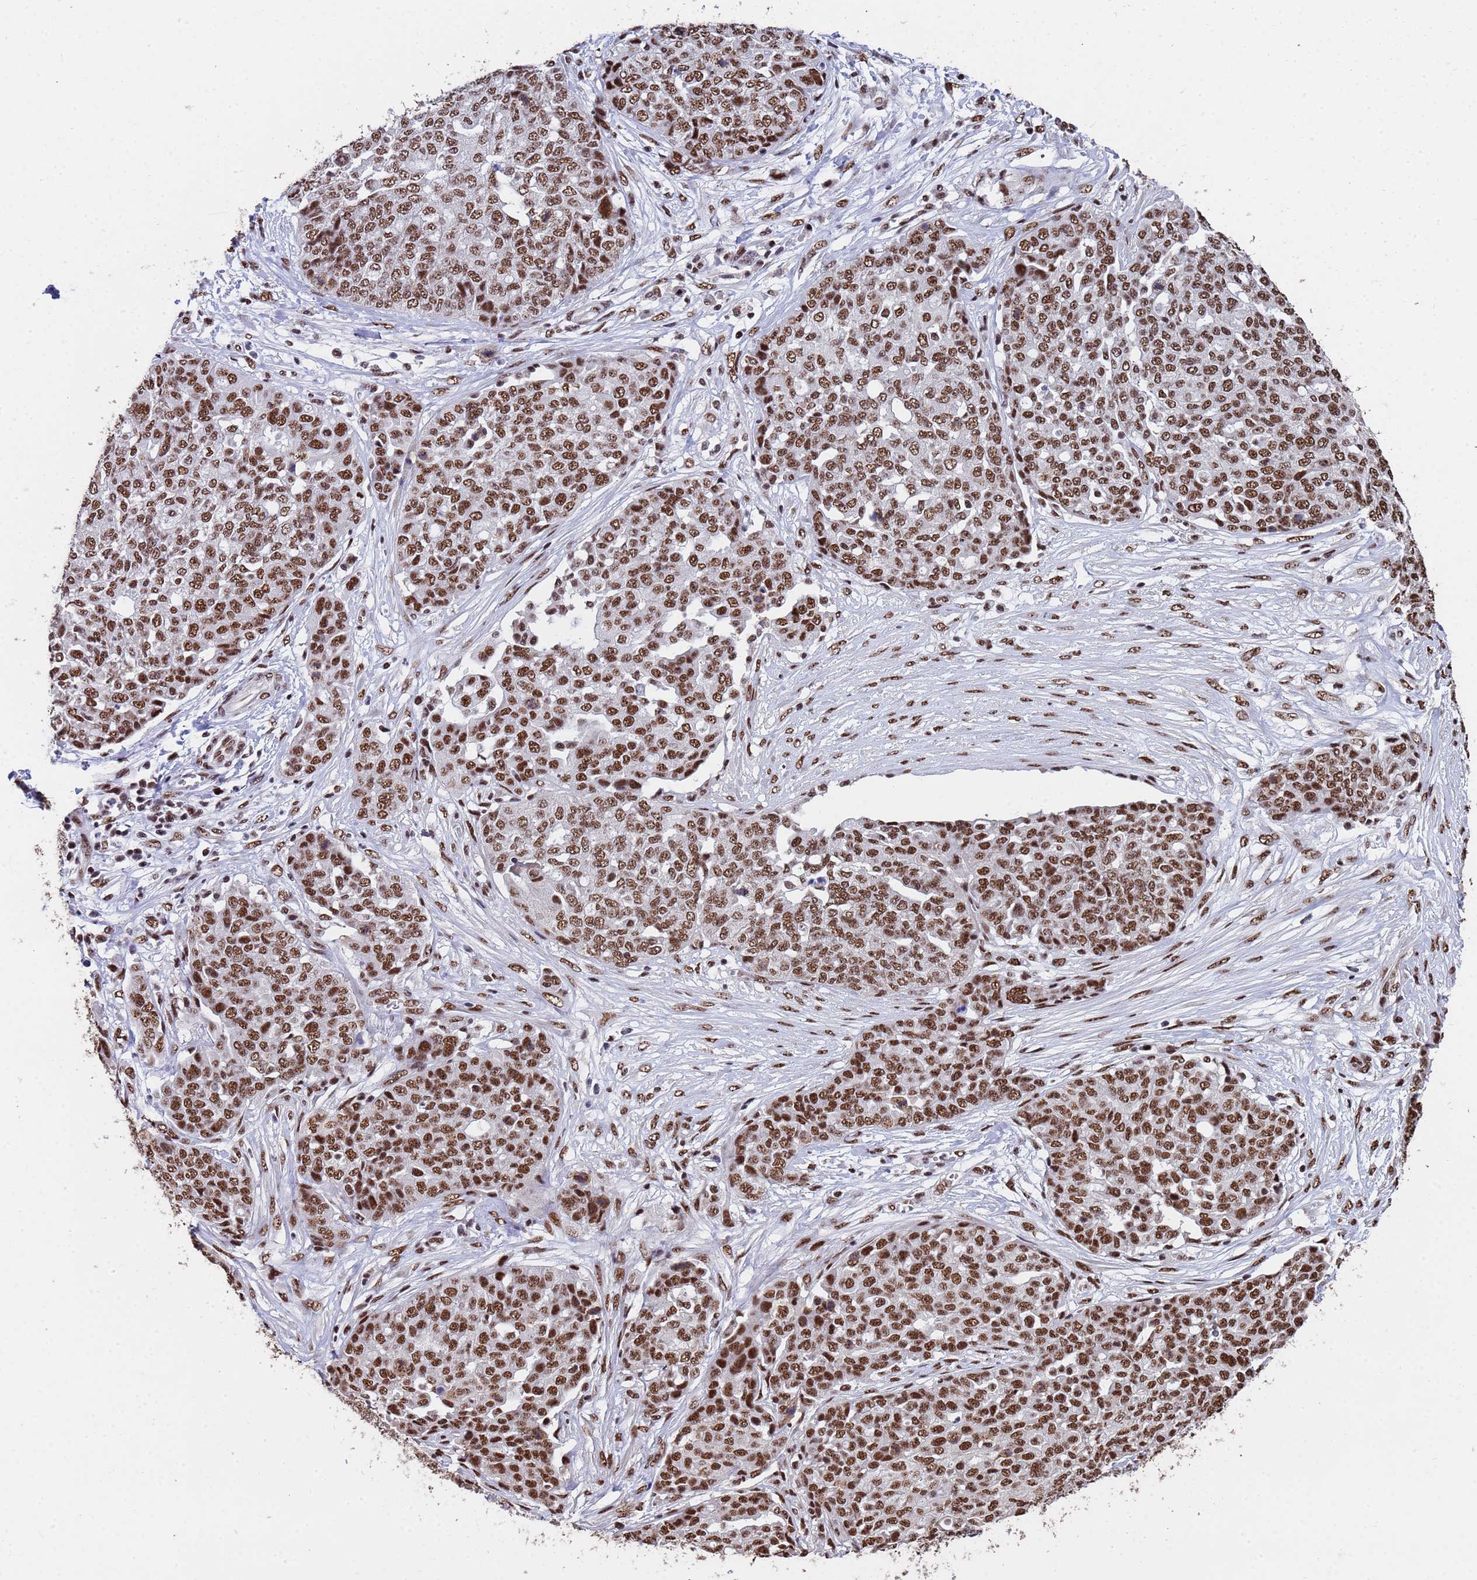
{"staining": {"intensity": "moderate", "quantity": ">75%", "location": "nuclear"}, "tissue": "ovarian cancer", "cell_type": "Tumor cells", "image_type": "cancer", "snomed": [{"axis": "morphology", "description": "Cystadenocarcinoma, serous, NOS"}, {"axis": "topography", "description": "Soft tissue"}, {"axis": "topography", "description": "Ovary"}], "caption": "Human ovarian cancer (serous cystadenocarcinoma) stained with a brown dye exhibits moderate nuclear positive positivity in approximately >75% of tumor cells.", "gene": "SF3B2", "patient": {"sex": "female", "age": 57}}